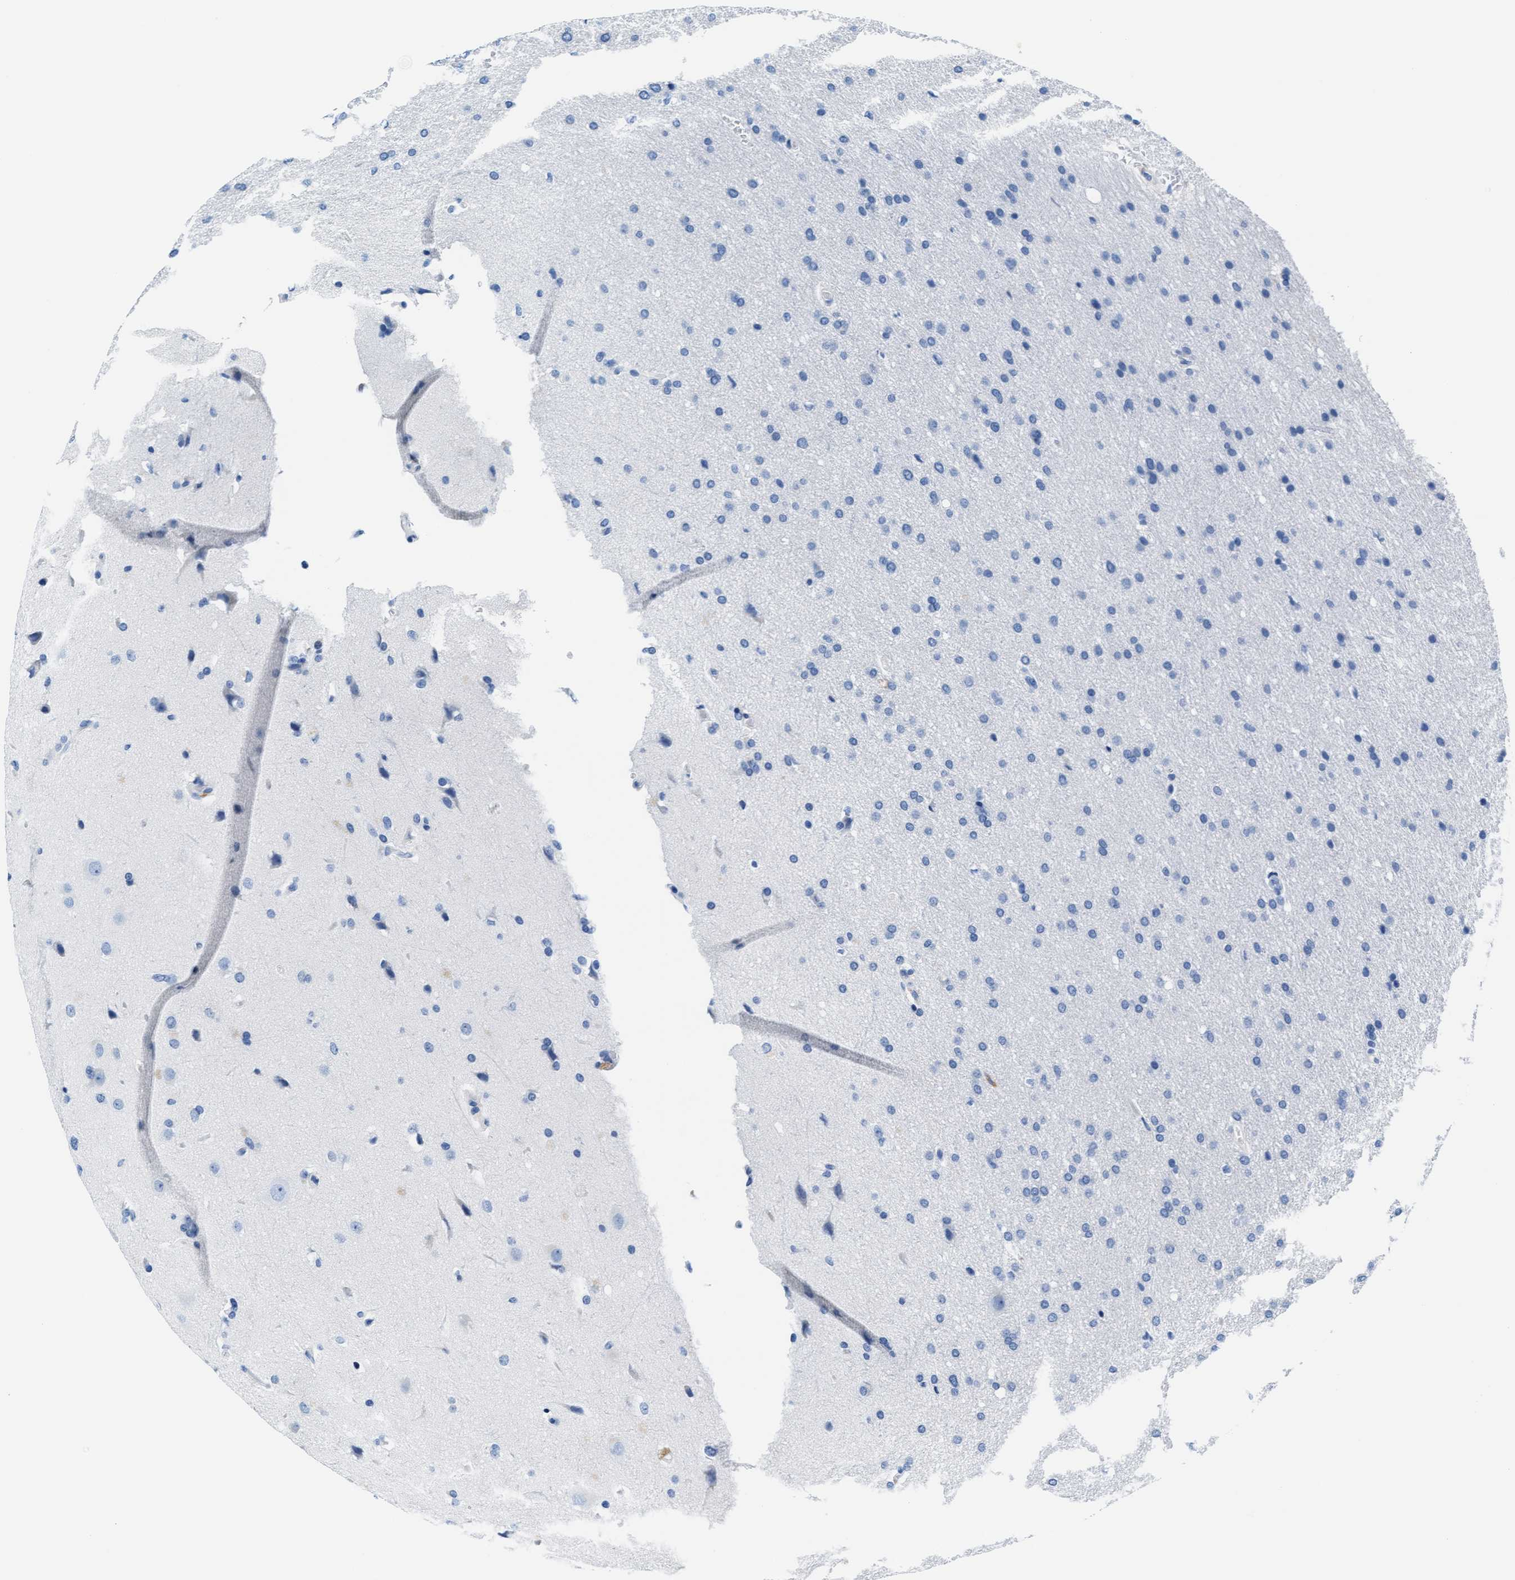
{"staining": {"intensity": "negative", "quantity": "none", "location": "none"}, "tissue": "glioma", "cell_type": "Tumor cells", "image_type": "cancer", "snomed": [{"axis": "morphology", "description": "Glioma, malignant, Low grade"}, {"axis": "topography", "description": "Brain"}], "caption": "There is no significant staining in tumor cells of low-grade glioma (malignant). (DAB IHC with hematoxylin counter stain).", "gene": "MMP8", "patient": {"sex": "female", "age": 37}}